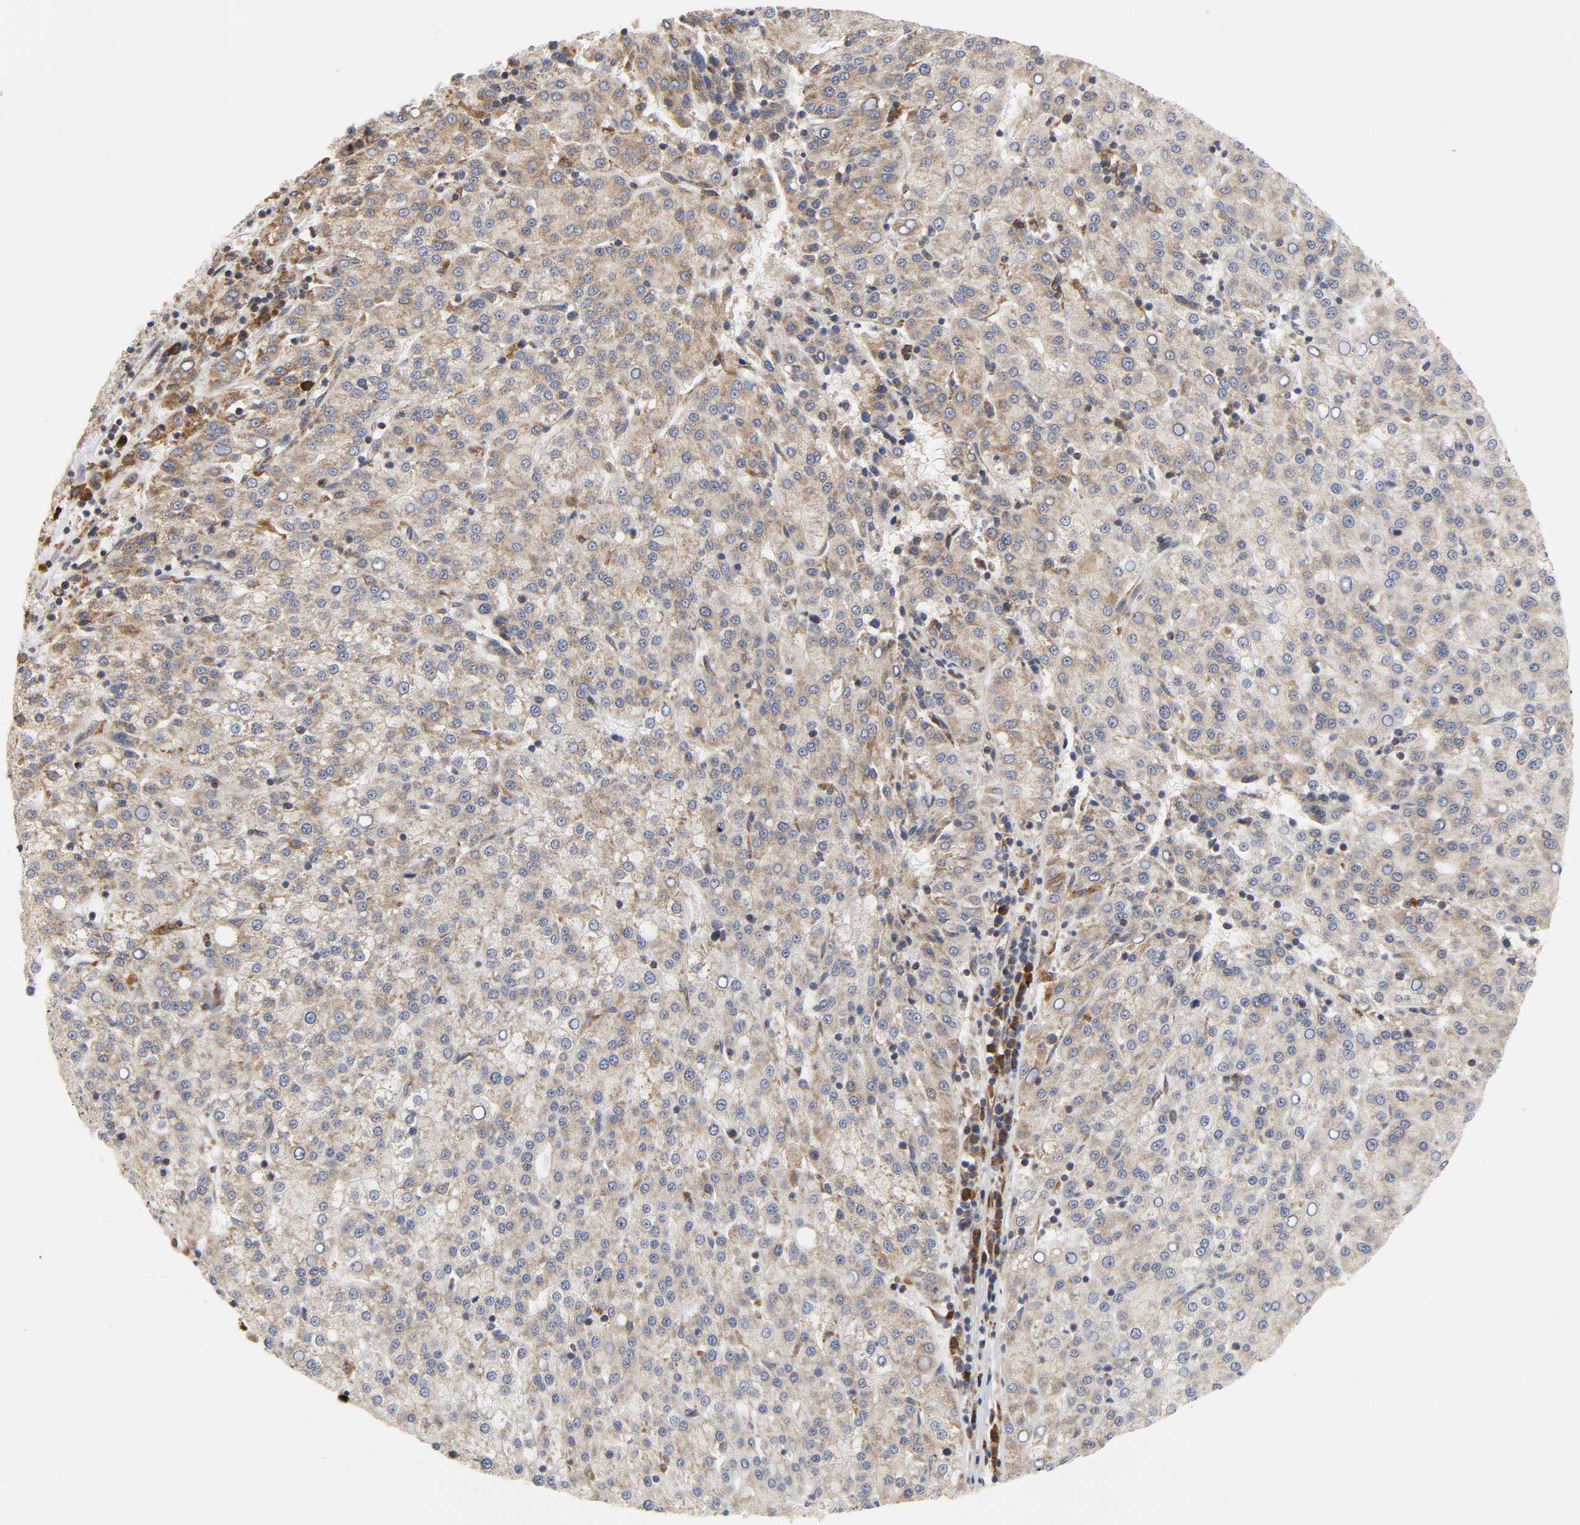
{"staining": {"intensity": "moderate", "quantity": ">75%", "location": "cytoplasmic/membranous"}, "tissue": "liver cancer", "cell_type": "Tumor cells", "image_type": "cancer", "snomed": [{"axis": "morphology", "description": "Carcinoma, Hepatocellular, NOS"}, {"axis": "topography", "description": "Liver"}], "caption": "Human hepatocellular carcinoma (liver) stained with a brown dye displays moderate cytoplasmic/membranous positive positivity in about >75% of tumor cells.", "gene": "BAX", "patient": {"sex": "female", "age": 58}}